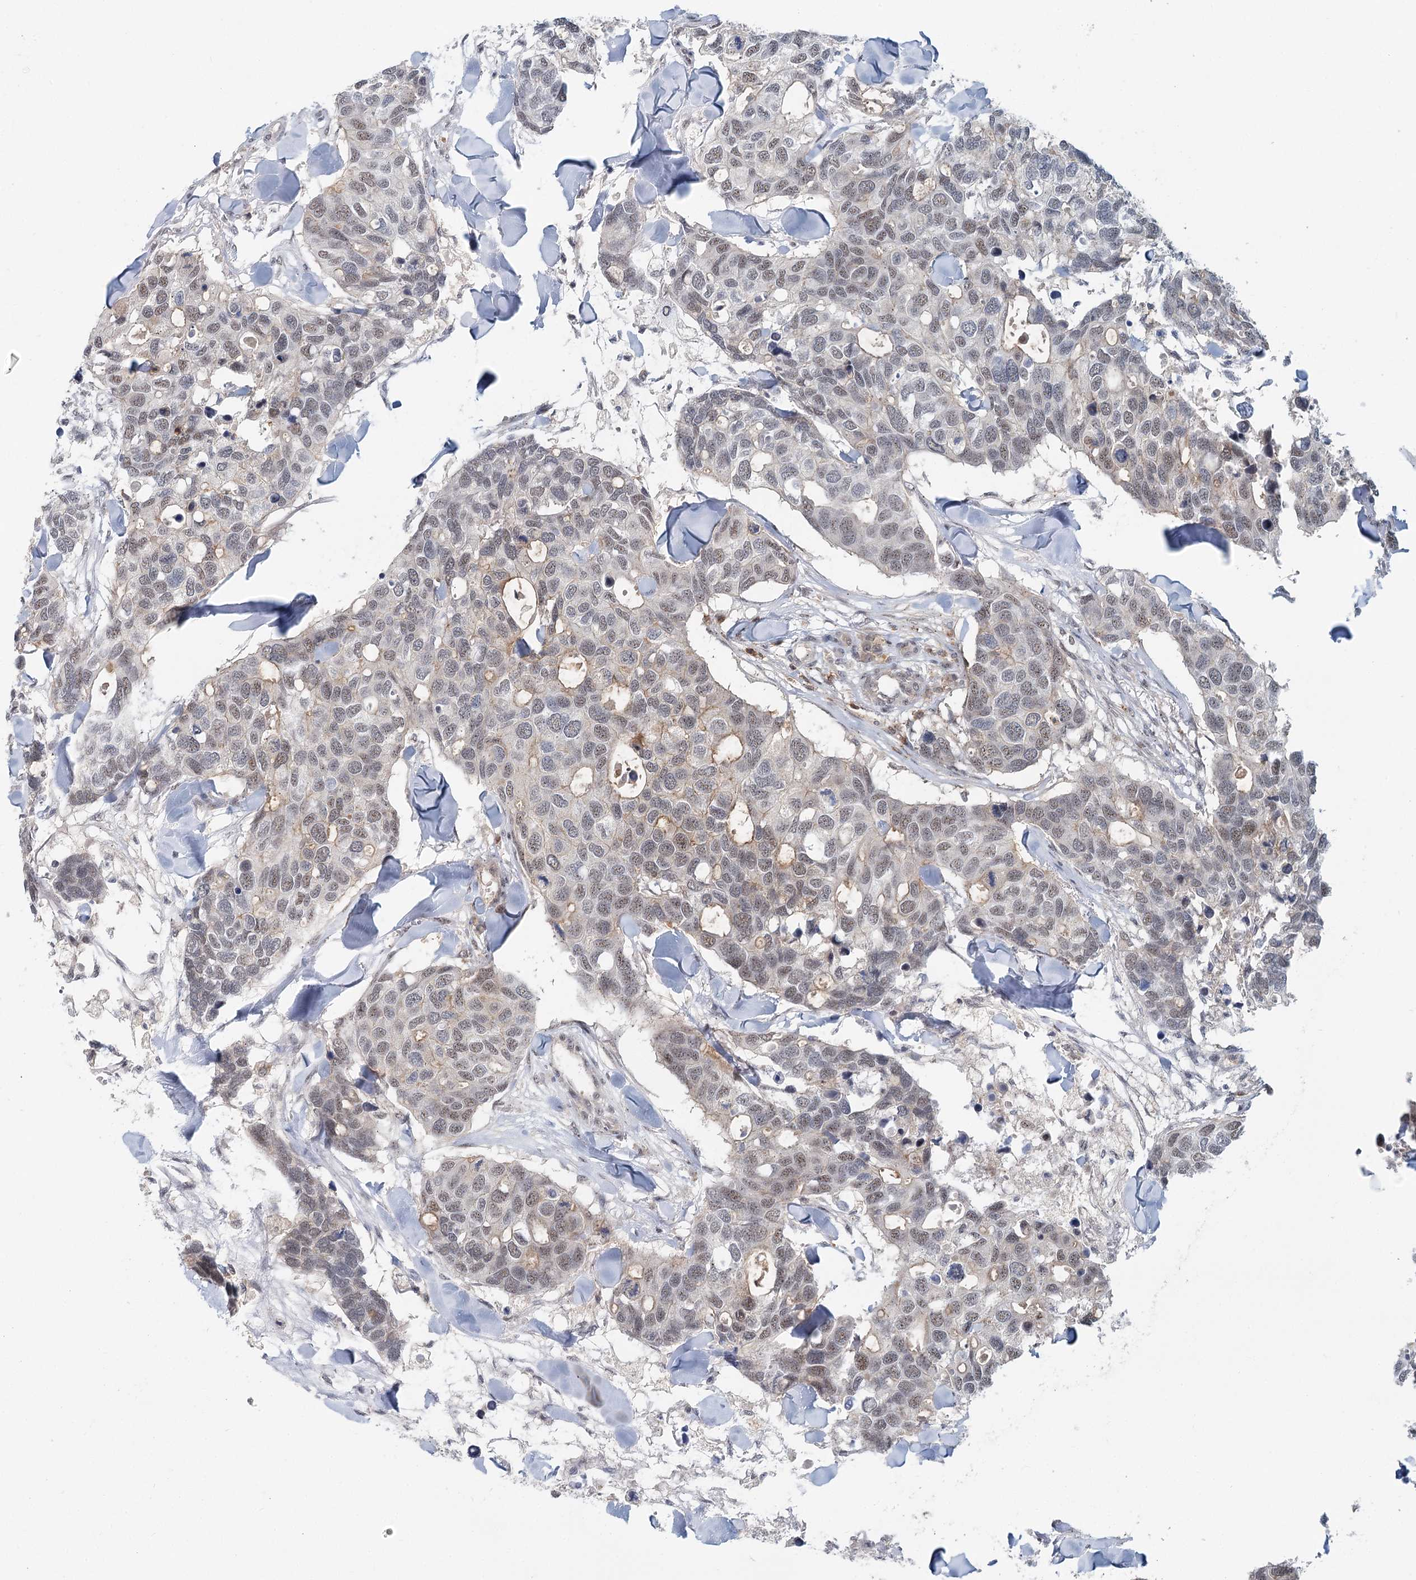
{"staining": {"intensity": "weak", "quantity": "<25%", "location": "nuclear"}, "tissue": "breast cancer", "cell_type": "Tumor cells", "image_type": "cancer", "snomed": [{"axis": "morphology", "description": "Duct carcinoma"}, {"axis": "topography", "description": "Breast"}], "caption": "Breast cancer (intraductal carcinoma) was stained to show a protein in brown. There is no significant expression in tumor cells.", "gene": "CDC42SE2", "patient": {"sex": "female", "age": 83}}